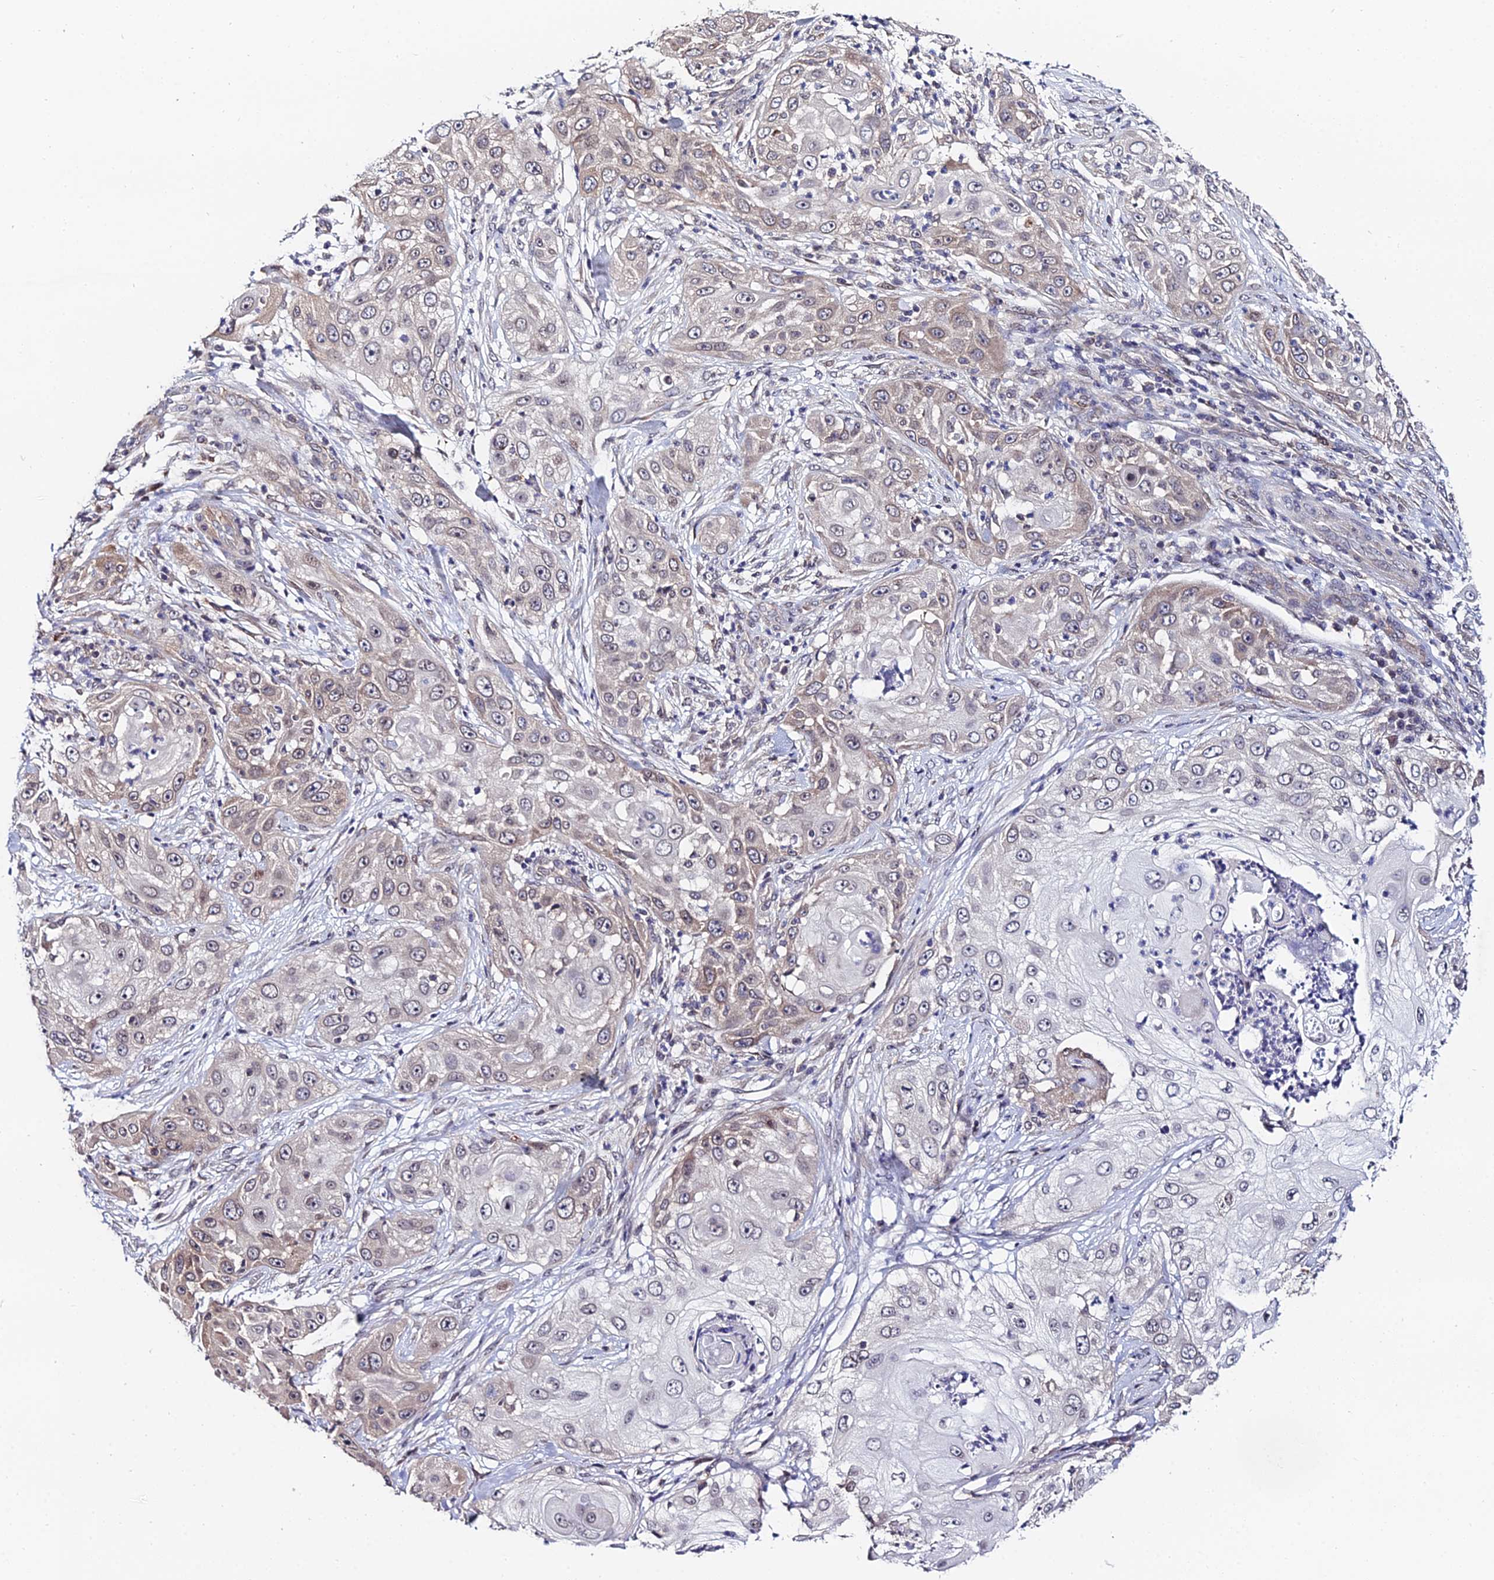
{"staining": {"intensity": "weak", "quantity": "25%-75%", "location": "cytoplasmic/membranous"}, "tissue": "skin cancer", "cell_type": "Tumor cells", "image_type": "cancer", "snomed": [{"axis": "morphology", "description": "Squamous cell carcinoma, NOS"}, {"axis": "topography", "description": "Skin"}], "caption": "Skin cancer (squamous cell carcinoma) was stained to show a protein in brown. There is low levels of weak cytoplasmic/membranous positivity in approximately 25%-75% of tumor cells.", "gene": "INPP4A", "patient": {"sex": "female", "age": 44}}